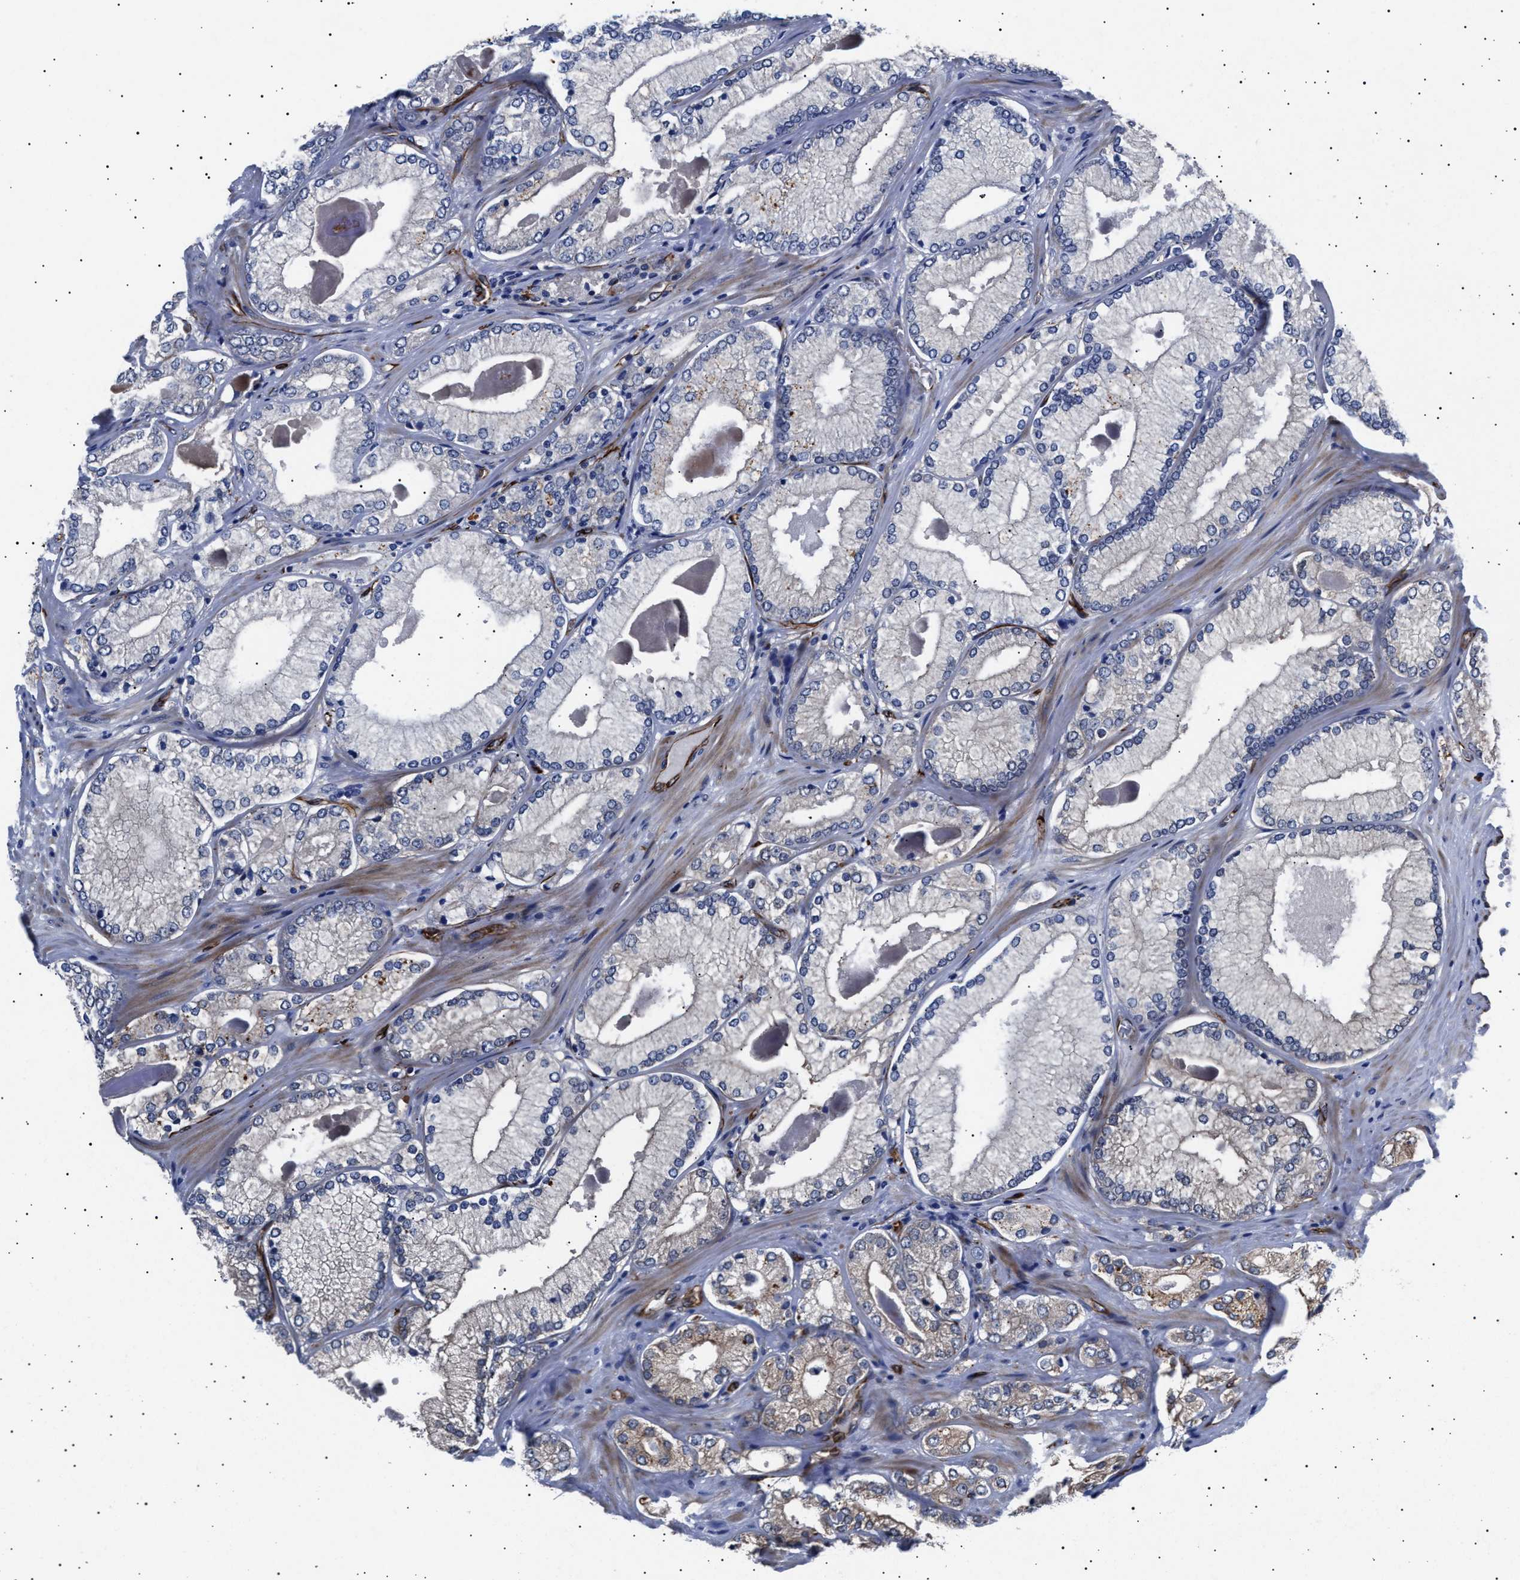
{"staining": {"intensity": "negative", "quantity": "none", "location": "none"}, "tissue": "prostate cancer", "cell_type": "Tumor cells", "image_type": "cancer", "snomed": [{"axis": "morphology", "description": "Adenocarcinoma, Low grade"}, {"axis": "topography", "description": "Prostate"}], "caption": "Immunohistochemistry micrograph of neoplastic tissue: prostate cancer (adenocarcinoma (low-grade)) stained with DAB (3,3'-diaminobenzidine) exhibits no significant protein positivity in tumor cells. Nuclei are stained in blue.", "gene": "OLFML2A", "patient": {"sex": "male", "age": 65}}